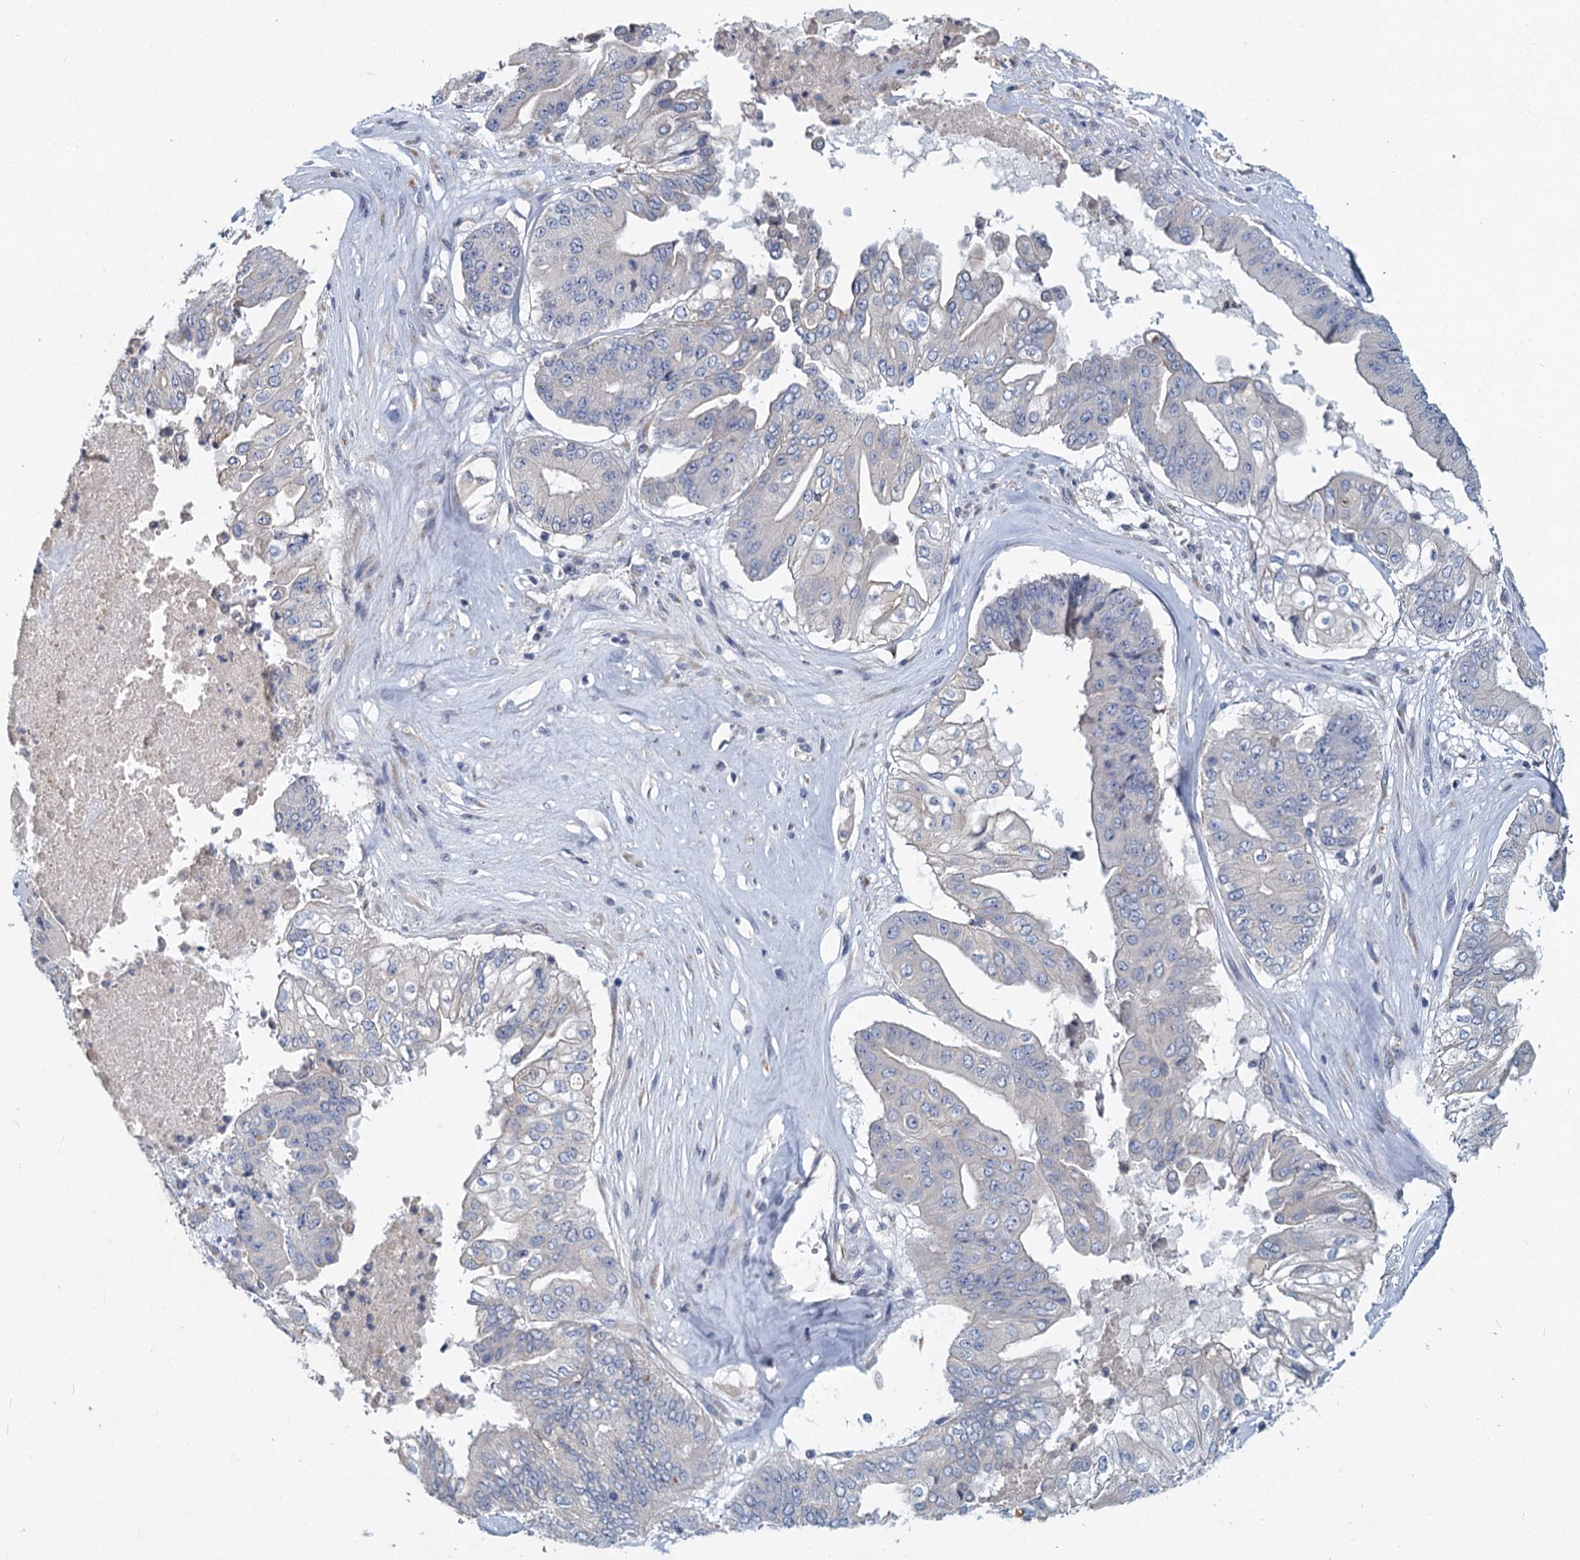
{"staining": {"intensity": "negative", "quantity": "none", "location": "none"}, "tissue": "pancreatic cancer", "cell_type": "Tumor cells", "image_type": "cancer", "snomed": [{"axis": "morphology", "description": "Adenocarcinoma, NOS"}, {"axis": "topography", "description": "Pancreas"}], "caption": "The photomicrograph displays no significant expression in tumor cells of pancreatic cancer (adenocarcinoma).", "gene": "HES2", "patient": {"sex": "female", "age": 77}}